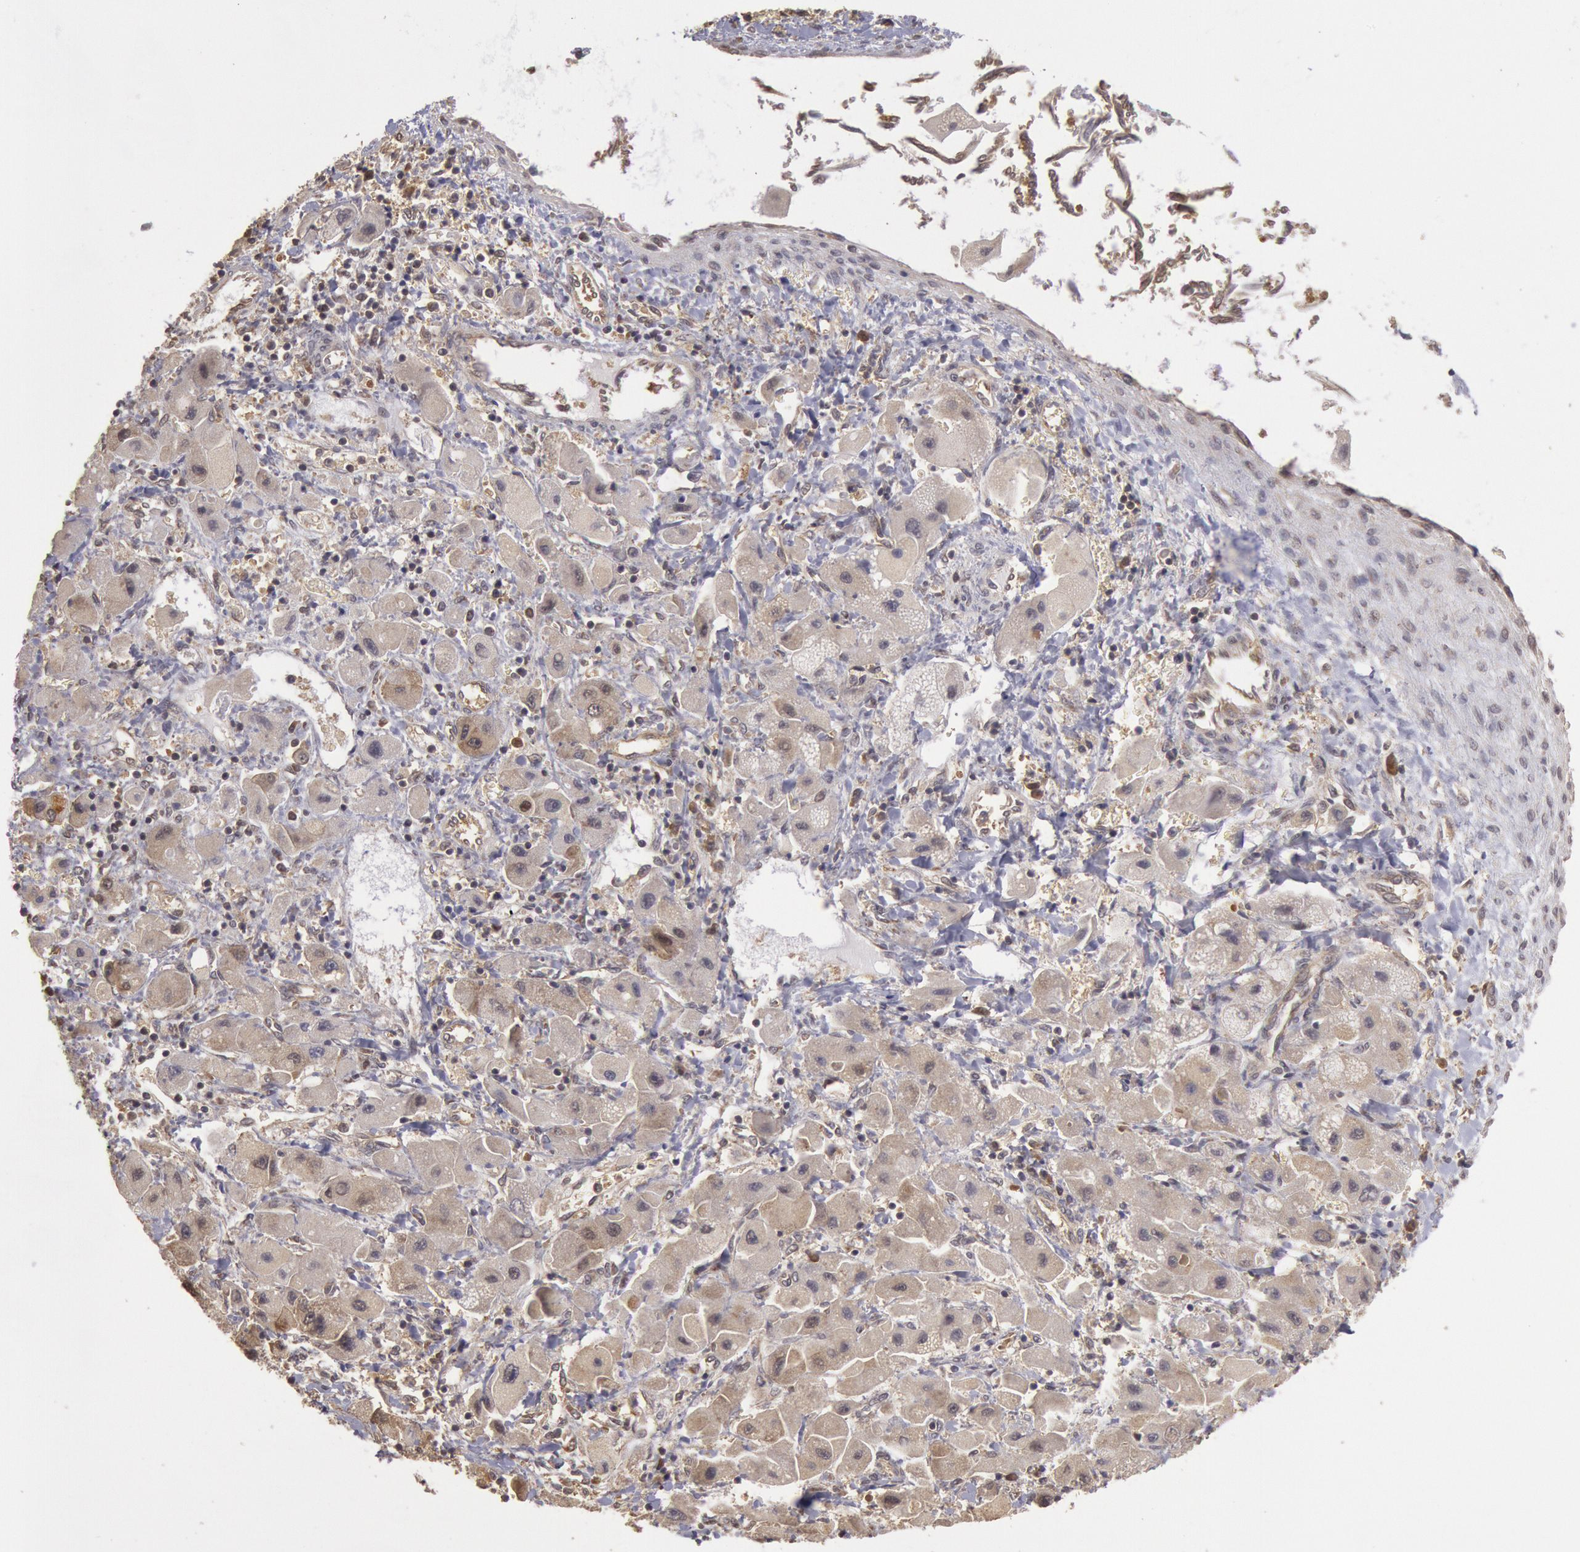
{"staining": {"intensity": "weak", "quantity": ">75%", "location": "cytoplasmic/membranous"}, "tissue": "liver cancer", "cell_type": "Tumor cells", "image_type": "cancer", "snomed": [{"axis": "morphology", "description": "Carcinoma, Hepatocellular, NOS"}, {"axis": "topography", "description": "Liver"}], "caption": "The immunohistochemical stain labels weak cytoplasmic/membranous positivity in tumor cells of liver cancer tissue.", "gene": "USP14", "patient": {"sex": "male", "age": 24}}